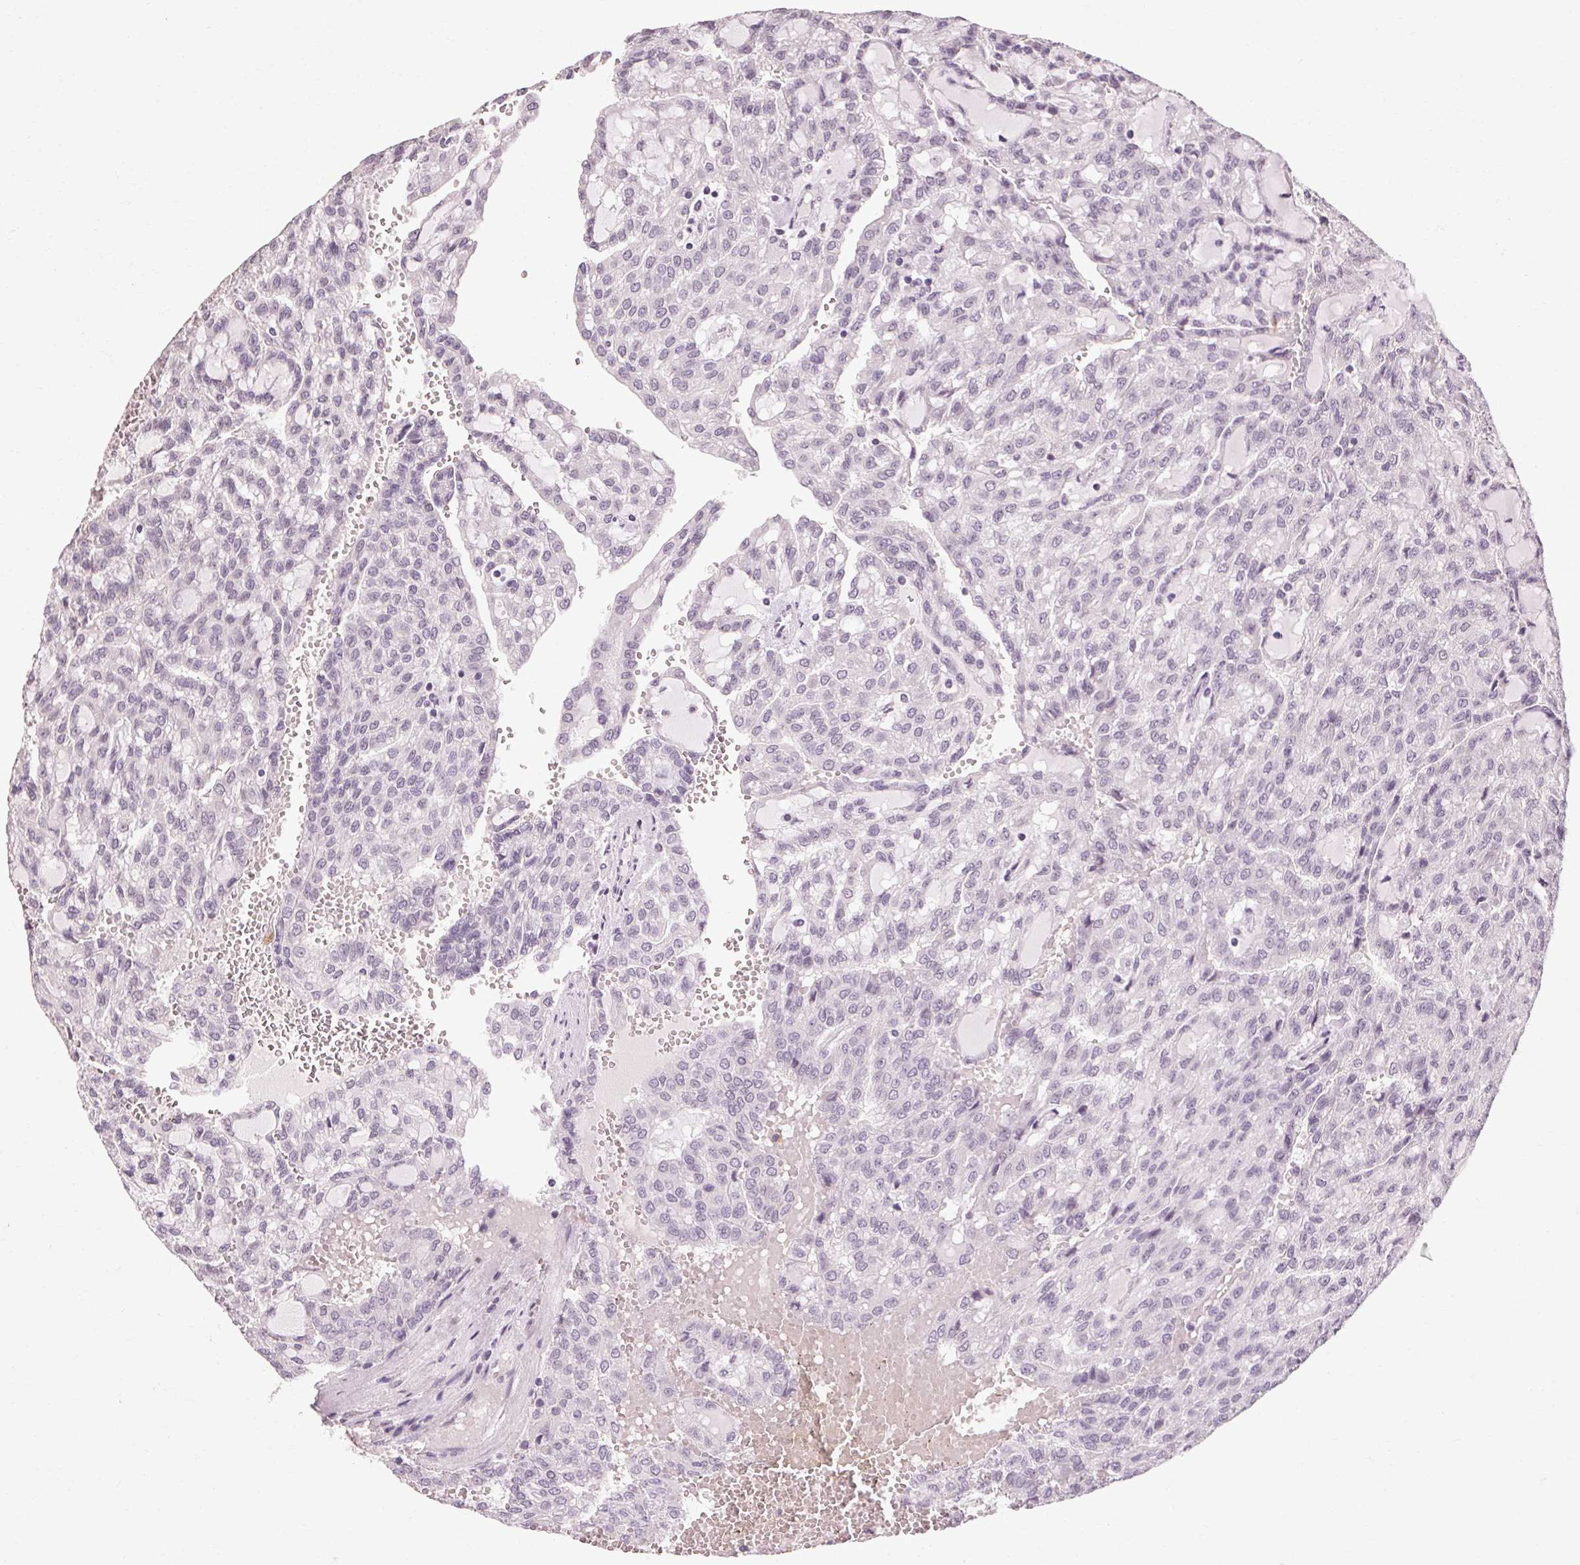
{"staining": {"intensity": "negative", "quantity": "none", "location": "none"}, "tissue": "renal cancer", "cell_type": "Tumor cells", "image_type": "cancer", "snomed": [{"axis": "morphology", "description": "Adenocarcinoma, NOS"}, {"axis": "topography", "description": "Kidney"}], "caption": "Renal cancer was stained to show a protein in brown. There is no significant staining in tumor cells.", "gene": "POMC", "patient": {"sex": "male", "age": 63}}